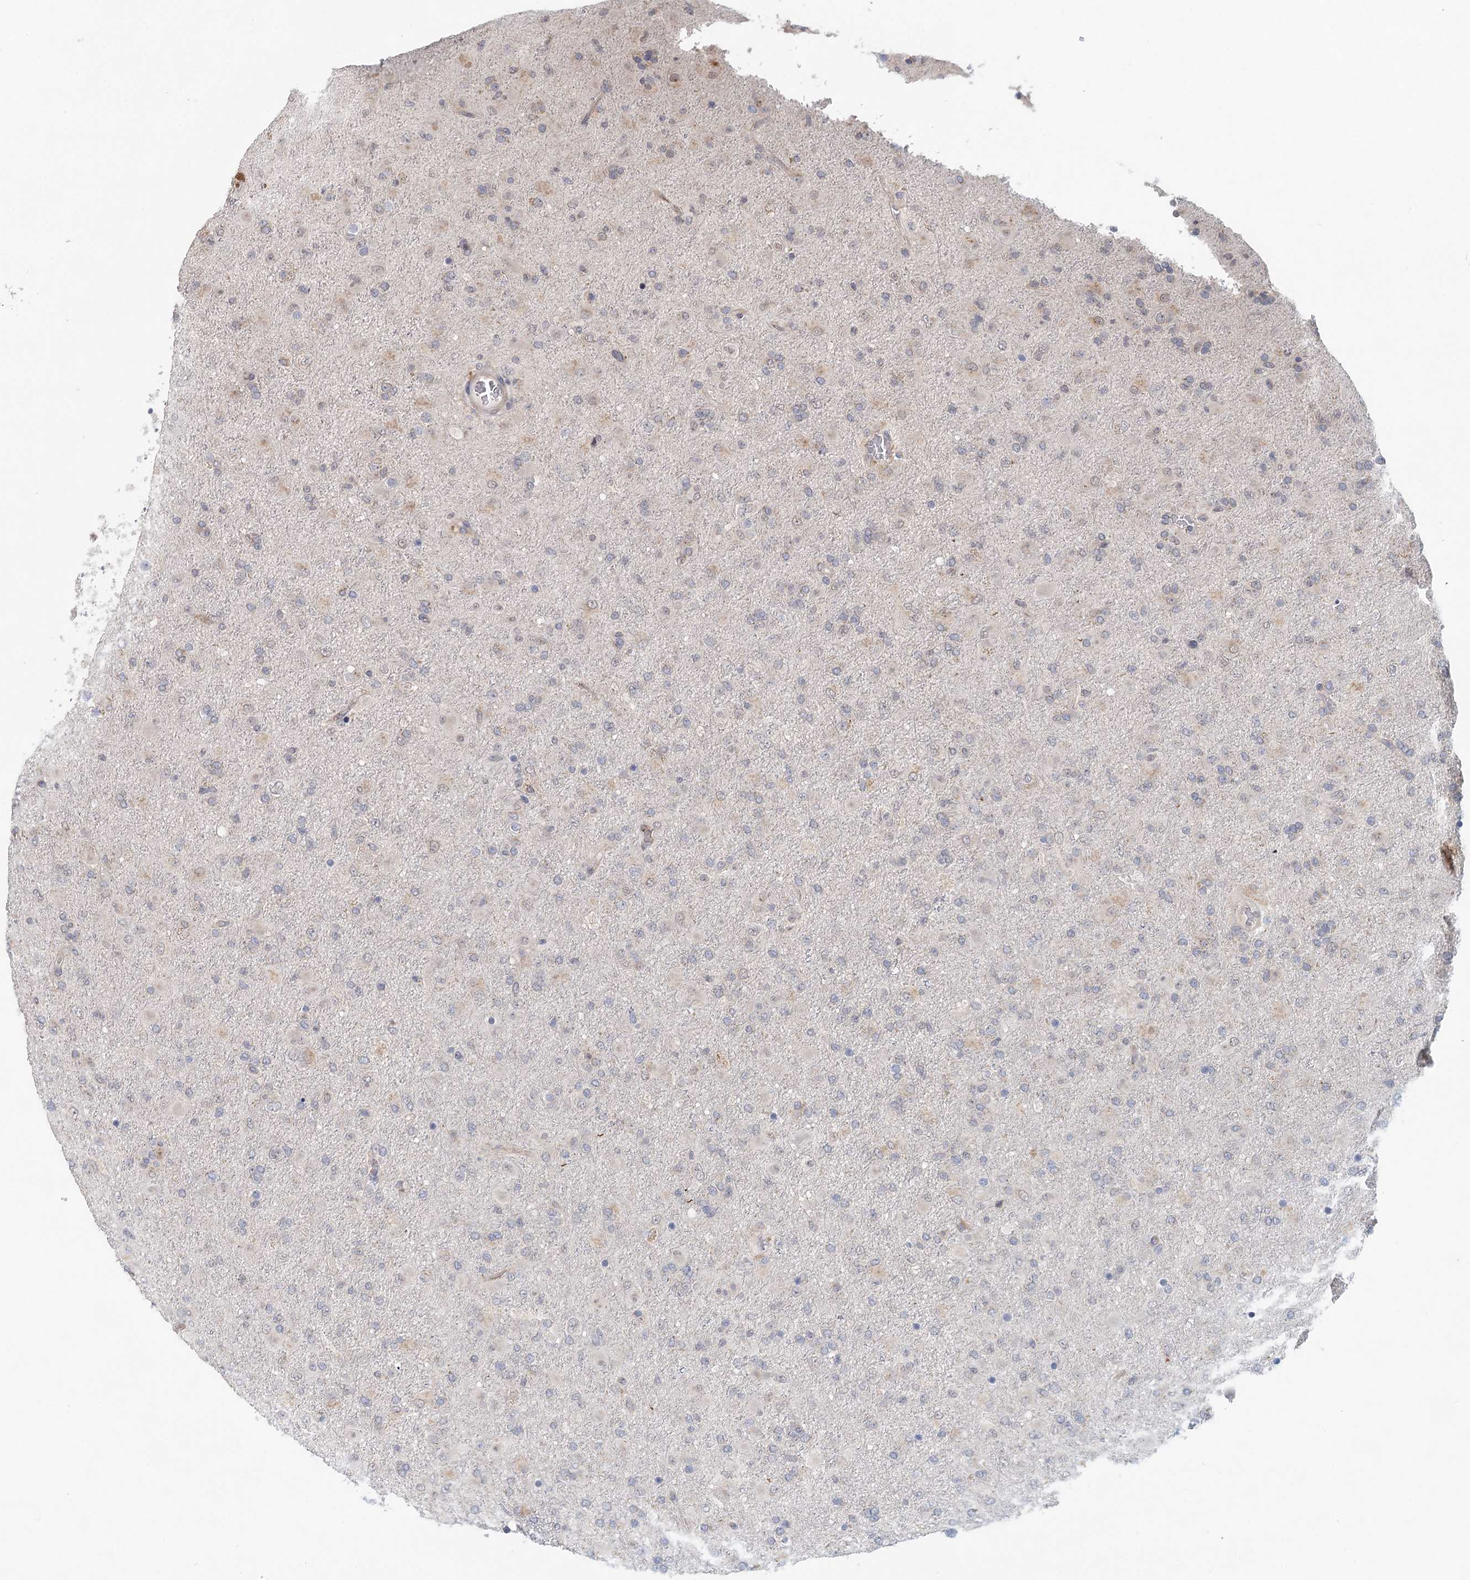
{"staining": {"intensity": "weak", "quantity": "<25%", "location": "cytoplasmic/membranous"}, "tissue": "glioma", "cell_type": "Tumor cells", "image_type": "cancer", "snomed": [{"axis": "morphology", "description": "Glioma, malignant, Low grade"}, {"axis": "topography", "description": "Brain"}], "caption": "High magnification brightfield microscopy of low-grade glioma (malignant) stained with DAB (3,3'-diaminobenzidine) (brown) and counterstained with hematoxylin (blue): tumor cells show no significant staining.", "gene": "BLTP1", "patient": {"sex": "male", "age": 65}}